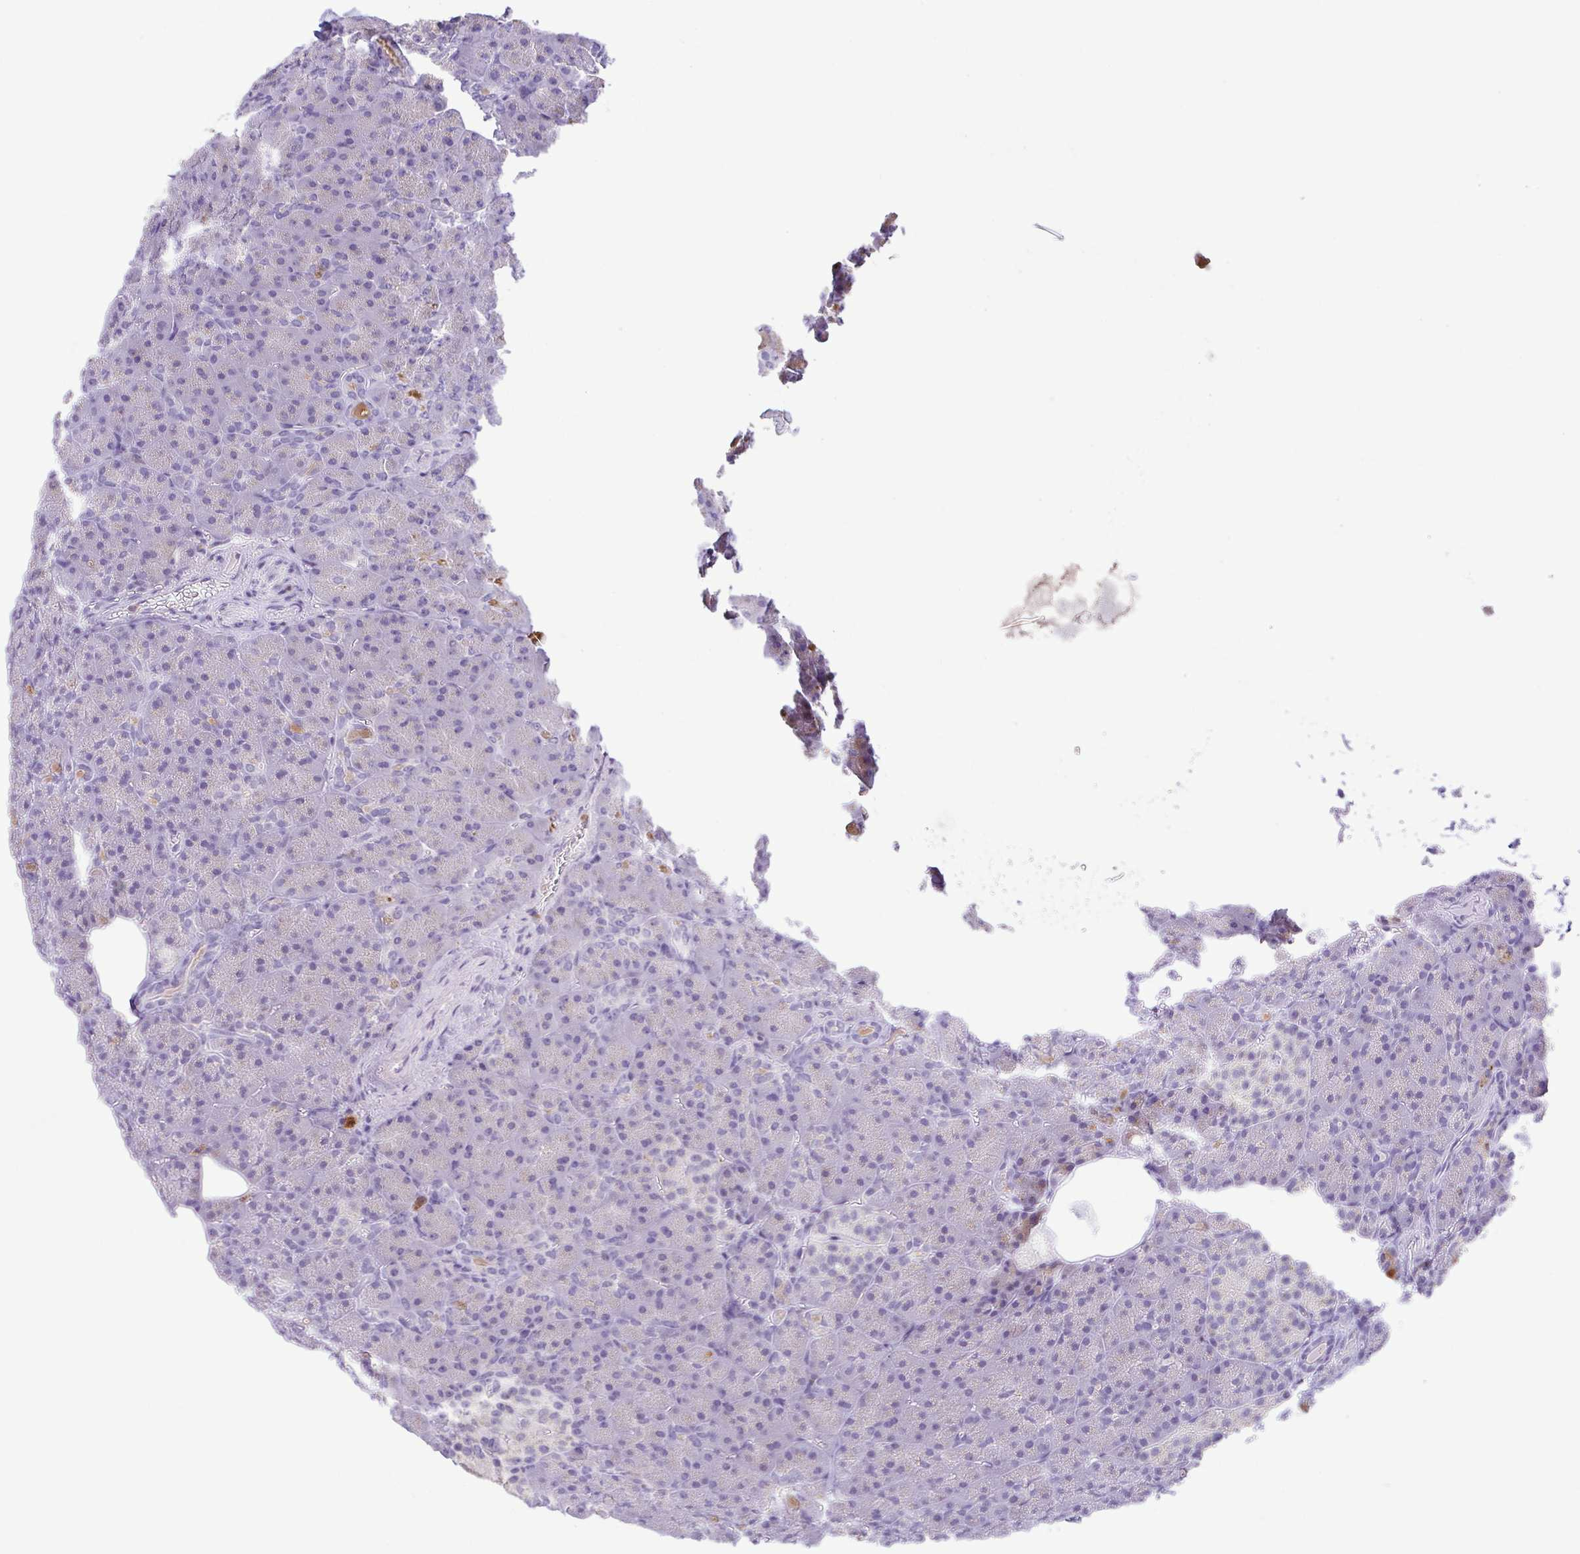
{"staining": {"intensity": "negative", "quantity": "none", "location": "none"}, "tissue": "pancreas", "cell_type": "Exocrine glandular cells", "image_type": "normal", "snomed": [{"axis": "morphology", "description": "Normal tissue, NOS"}, {"axis": "topography", "description": "Pancreas"}], "caption": "Normal pancreas was stained to show a protein in brown. There is no significant staining in exocrine glandular cells.", "gene": "PGLYRP1", "patient": {"sex": "female", "age": 74}}